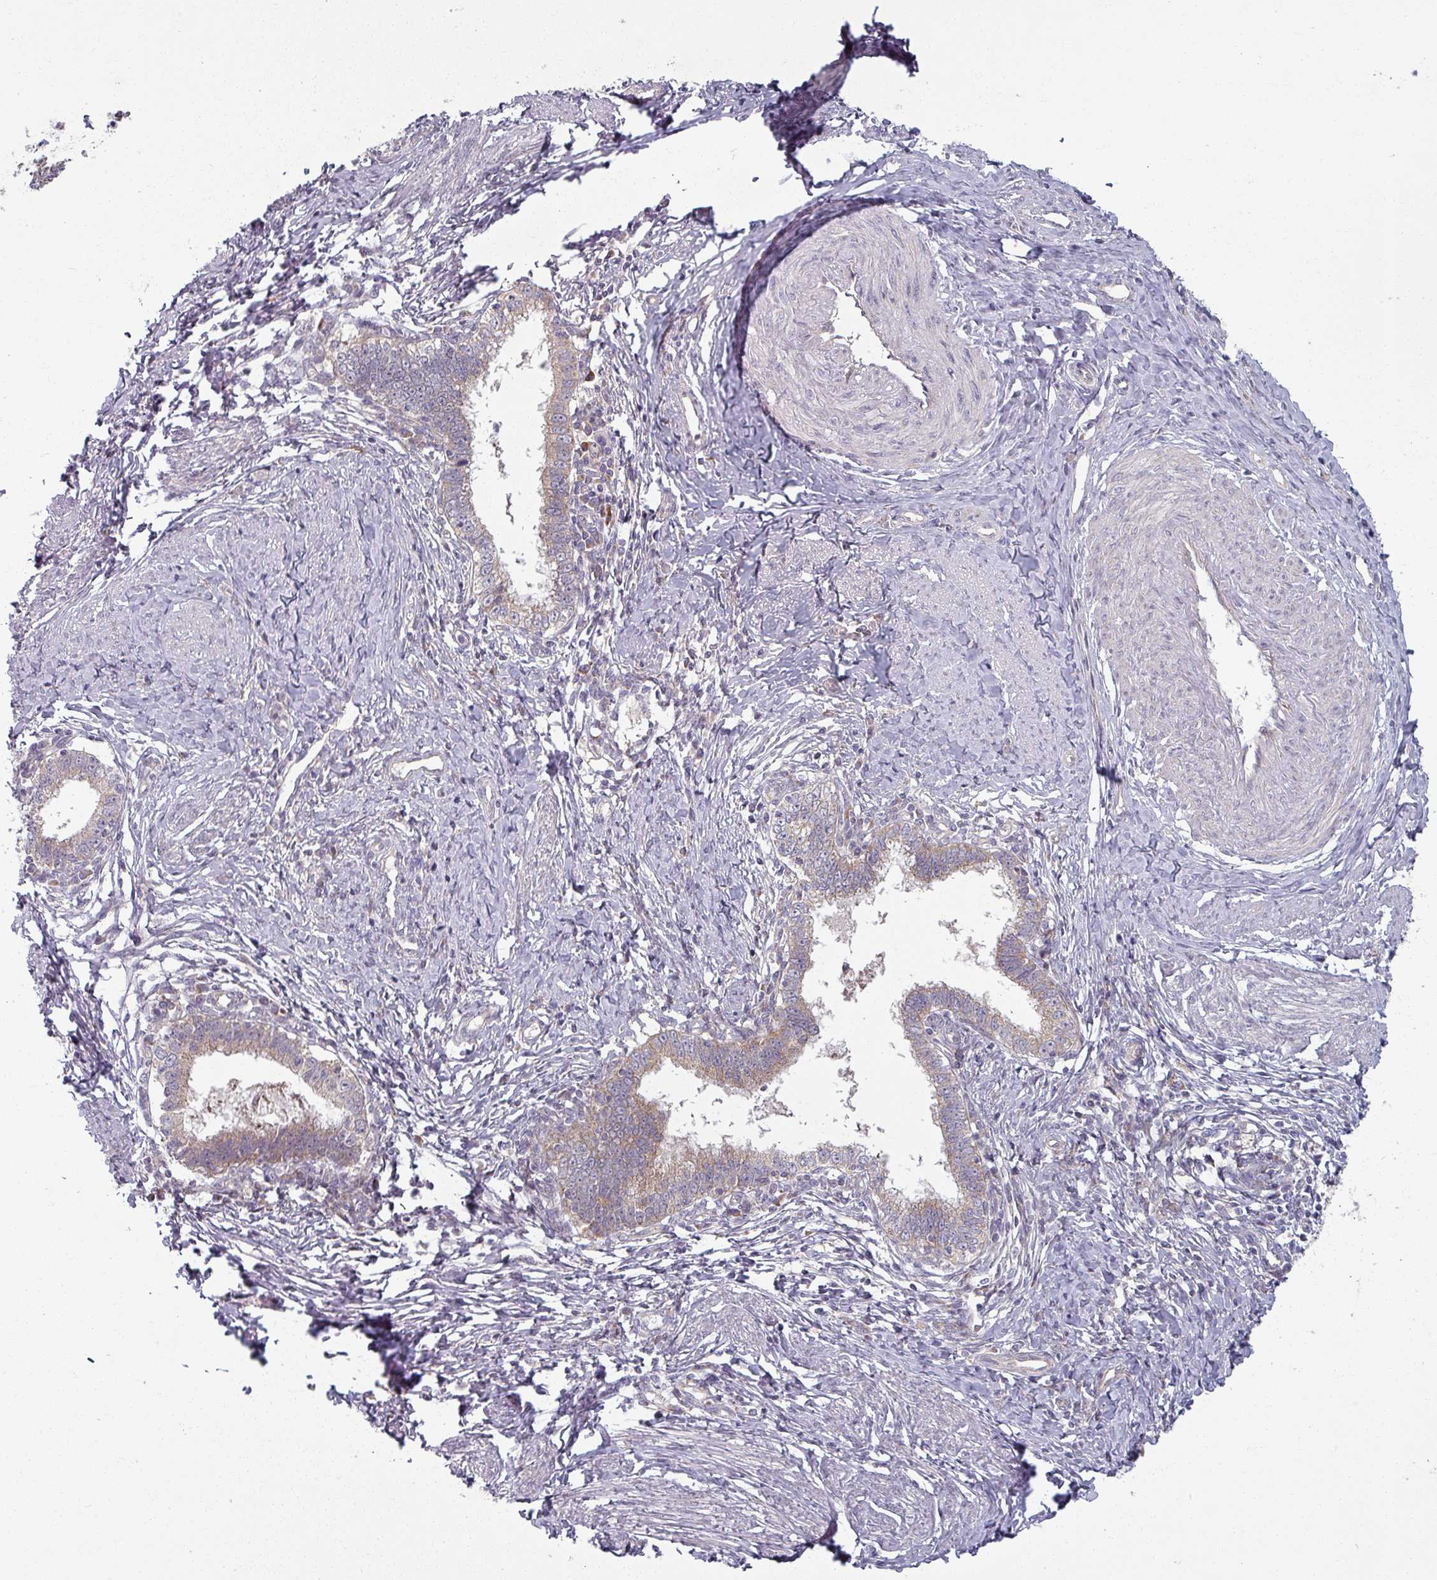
{"staining": {"intensity": "weak", "quantity": "25%-75%", "location": "cytoplasmic/membranous"}, "tissue": "cervical cancer", "cell_type": "Tumor cells", "image_type": "cancer", "snomed": [{"axis": "morphology", "description": "Adenocarcinoma, NOS"}, {"axis": "topography", "description": "Cervix"}], "caption": "An image showing weak cytoplasmic/membranous expression in about 25%-75% of tumor cells in cervical cancer (adenocarcinoma), as visualized by brown immunohistochemical staining.", "gene": "PLEKHJ1", "patient": {"sex": "female", "age": 36}}